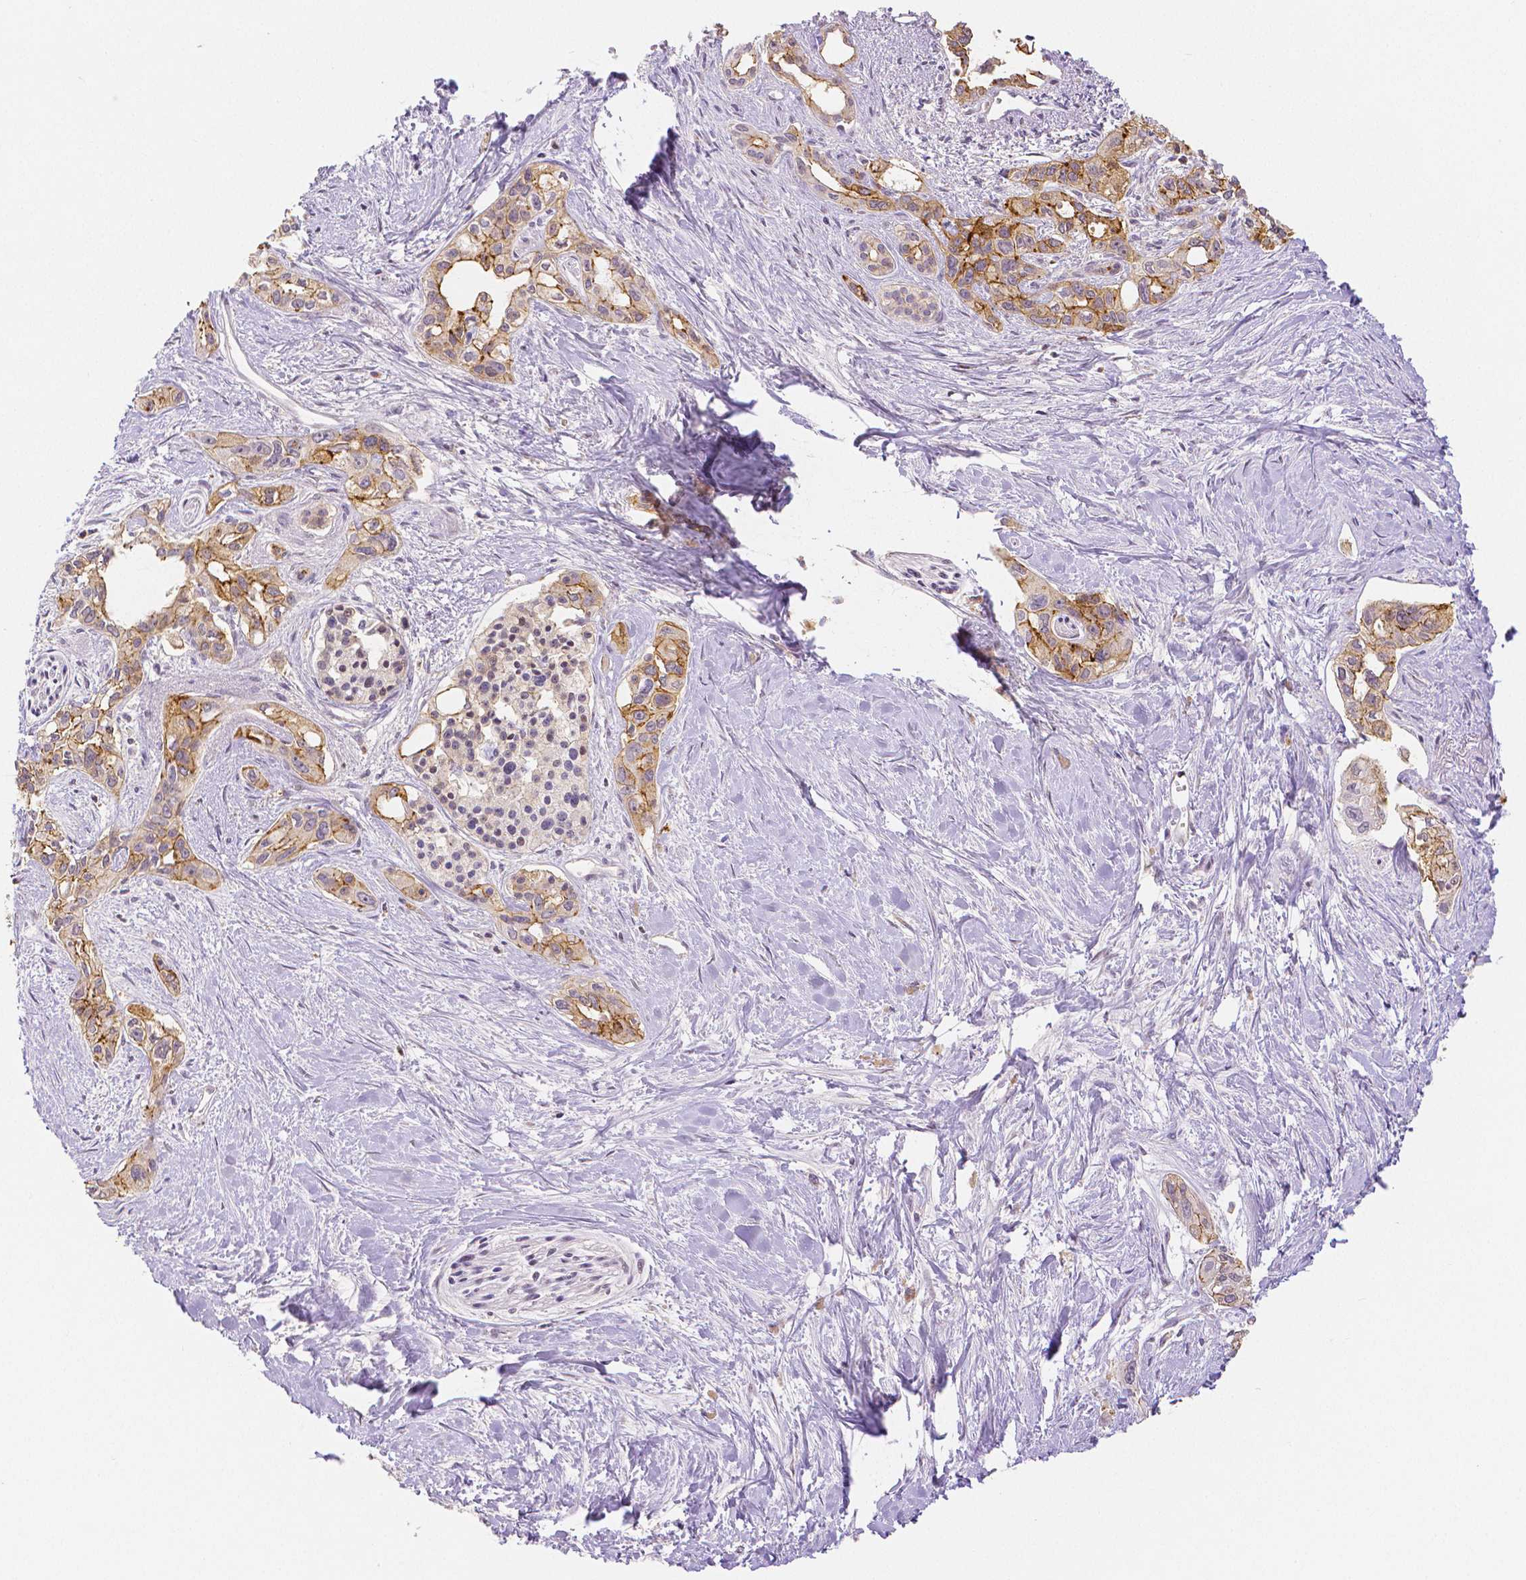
{"staining": {"intensity": "moderate", "quantity": ">75%", "location": "cytoplasmic/membranous"}, "tissue": "pancreatic cancer", "cell_type": "Tumor cells", "image_type": "cancer", "snomed": [{"axis": "morphology", "description": "Adenocarcinoma, NOS"}, {"axis": "topography", "description": "Pancreas"}], "caption": "Human pancreatic adenocarcinoma stained with a protein marker demonstrates moderate staining in tumor cells.", "gene": "OCLN", "patient": {"sex": "female", "age": 50}}